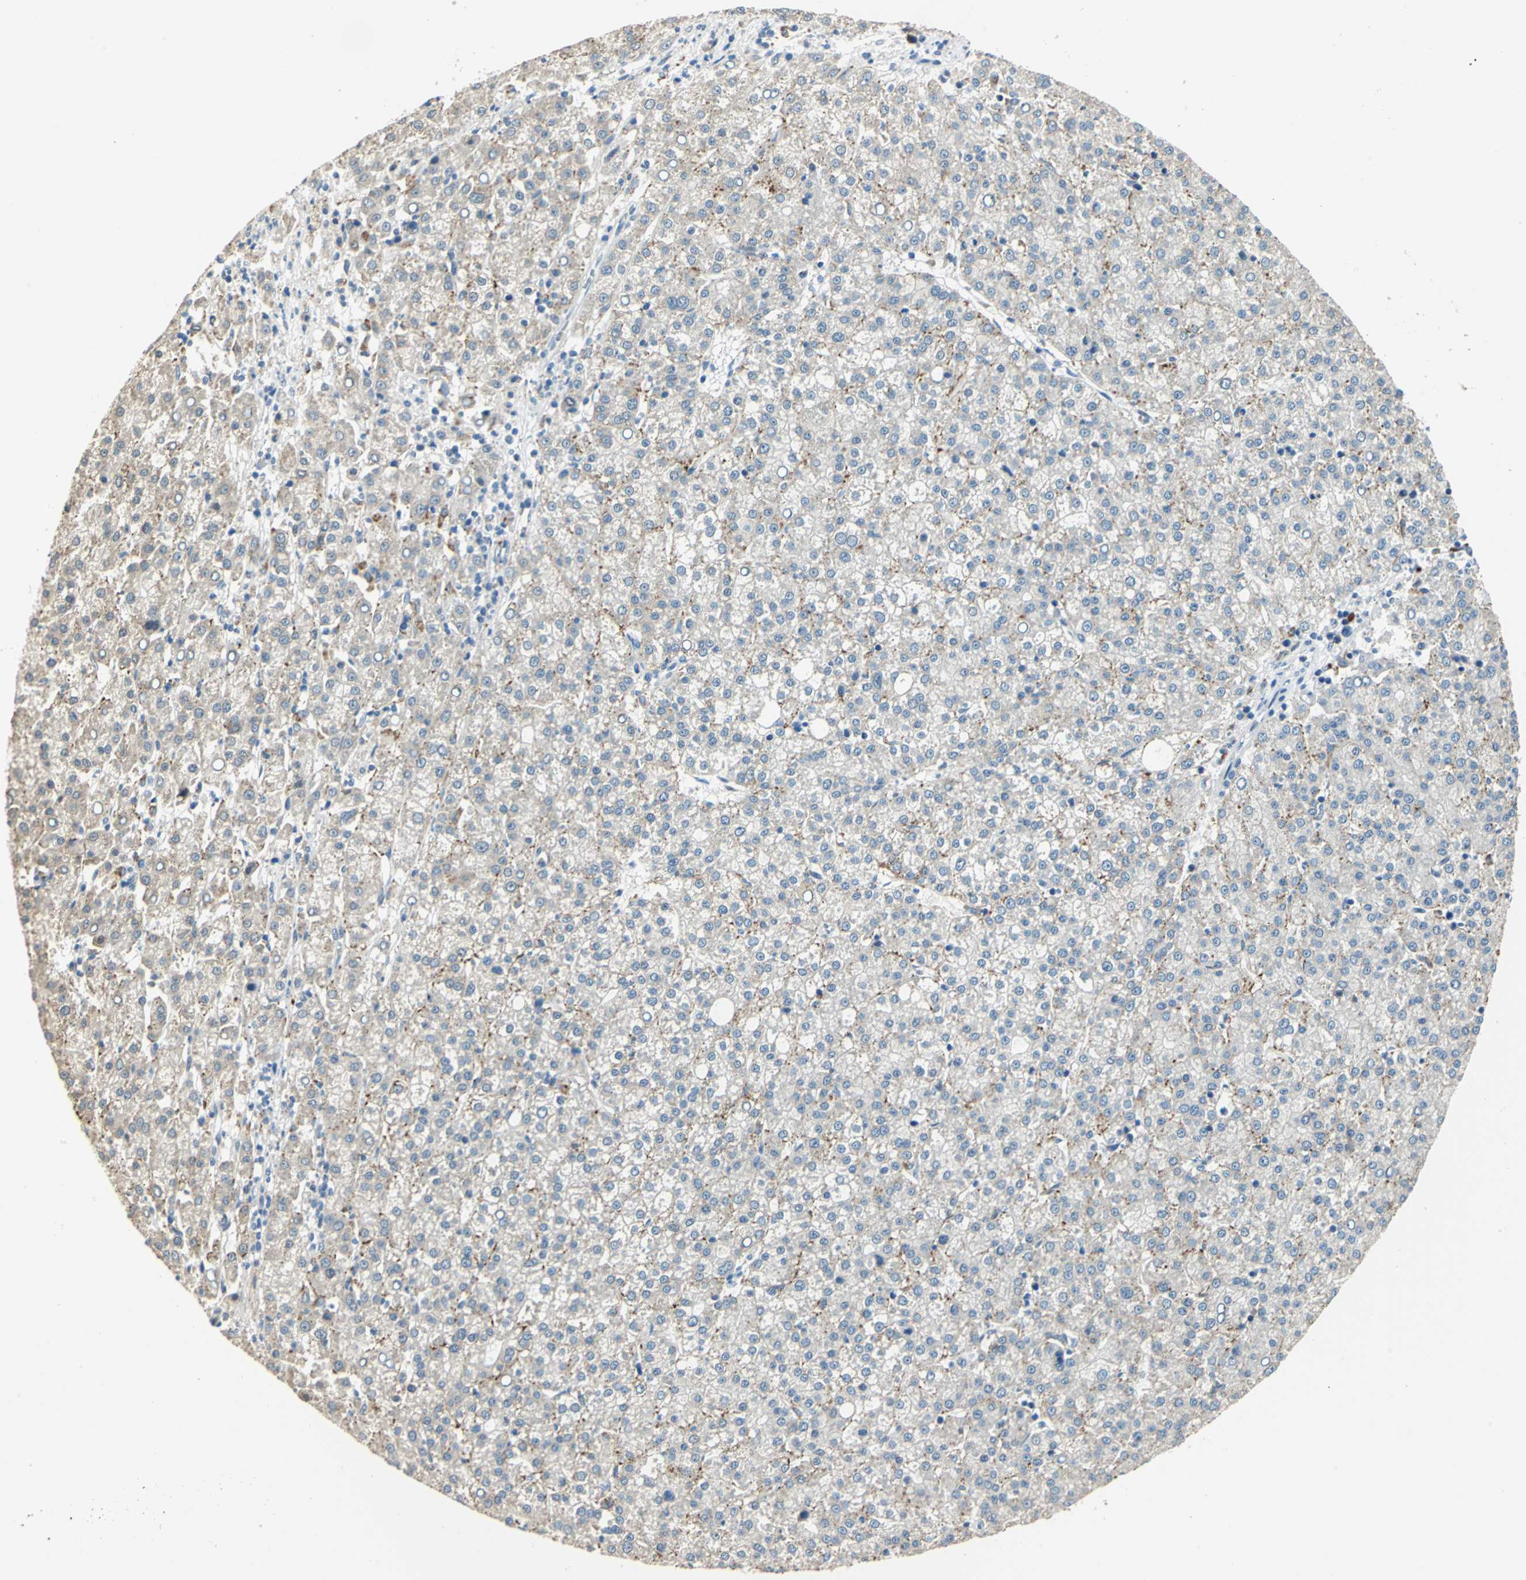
{"staining": {"intensity": "weak", "quantity": "25%-75%", "location": "cytoplasmic/membranous"}, "tissue": "liver cancer", "cell_type": "Tumor cells", "image_type": "cancer", "snomed": [{"axis": "morphology", "description": "Carcinoma, Hepatocellular, NOS"}, {"axis": "topography", "description": "Liver"}], "caption": "The immunohistochemical stain labels weak cytoplasmic/membranous expression in tumor cells of liver cancer (hepatocellular carcinoma) tissue.", "gene": "NIT1", "patient": {"sex": "female", "age": 58}}